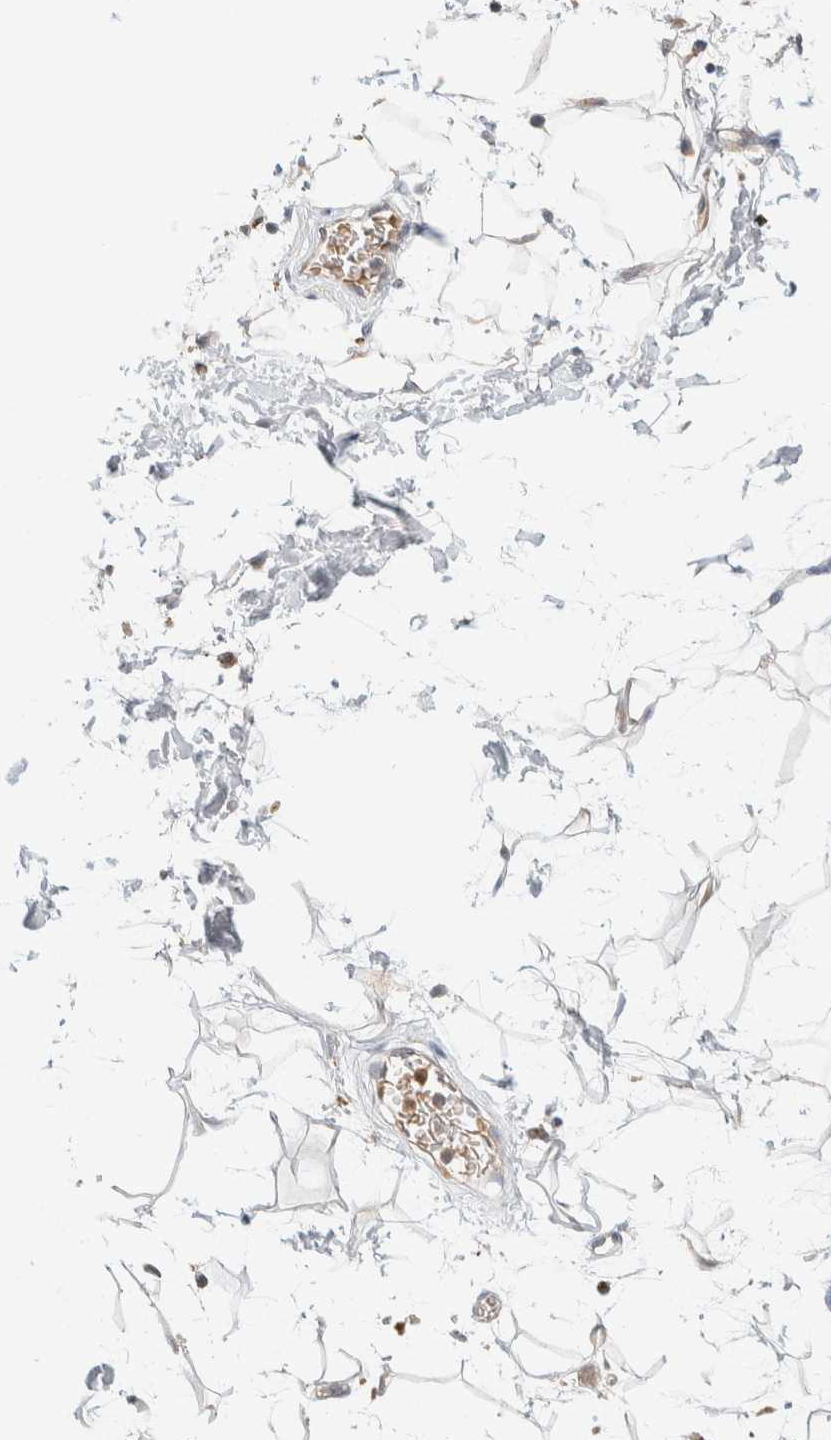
{"staining": {"intensity": "weak", "quantity": ">75%", "location": "cytoplasmic/membranous"}, "tissue": "adipose tissue", "cell_type": "Adipocytes", "image_type": "normal", "snomed": [{"axis": "morphology", "description": "Normal tissue, NOS"}, {"axis": "topography", "description": "Soft tissue"}], "caption": "Adipose tissue stained with DAB IHC demonstrates low levels of weak cytoplasmic/membranous expression in about >75% of adipocytes. The staining was performed using DAB (3,3'-diaminobenzidine), with brown indicating positive protein expression. Nuclei are stained blue with hematoxylin.", "gene": "GCLM", "patient": {"sex": "male", "age": 72}}